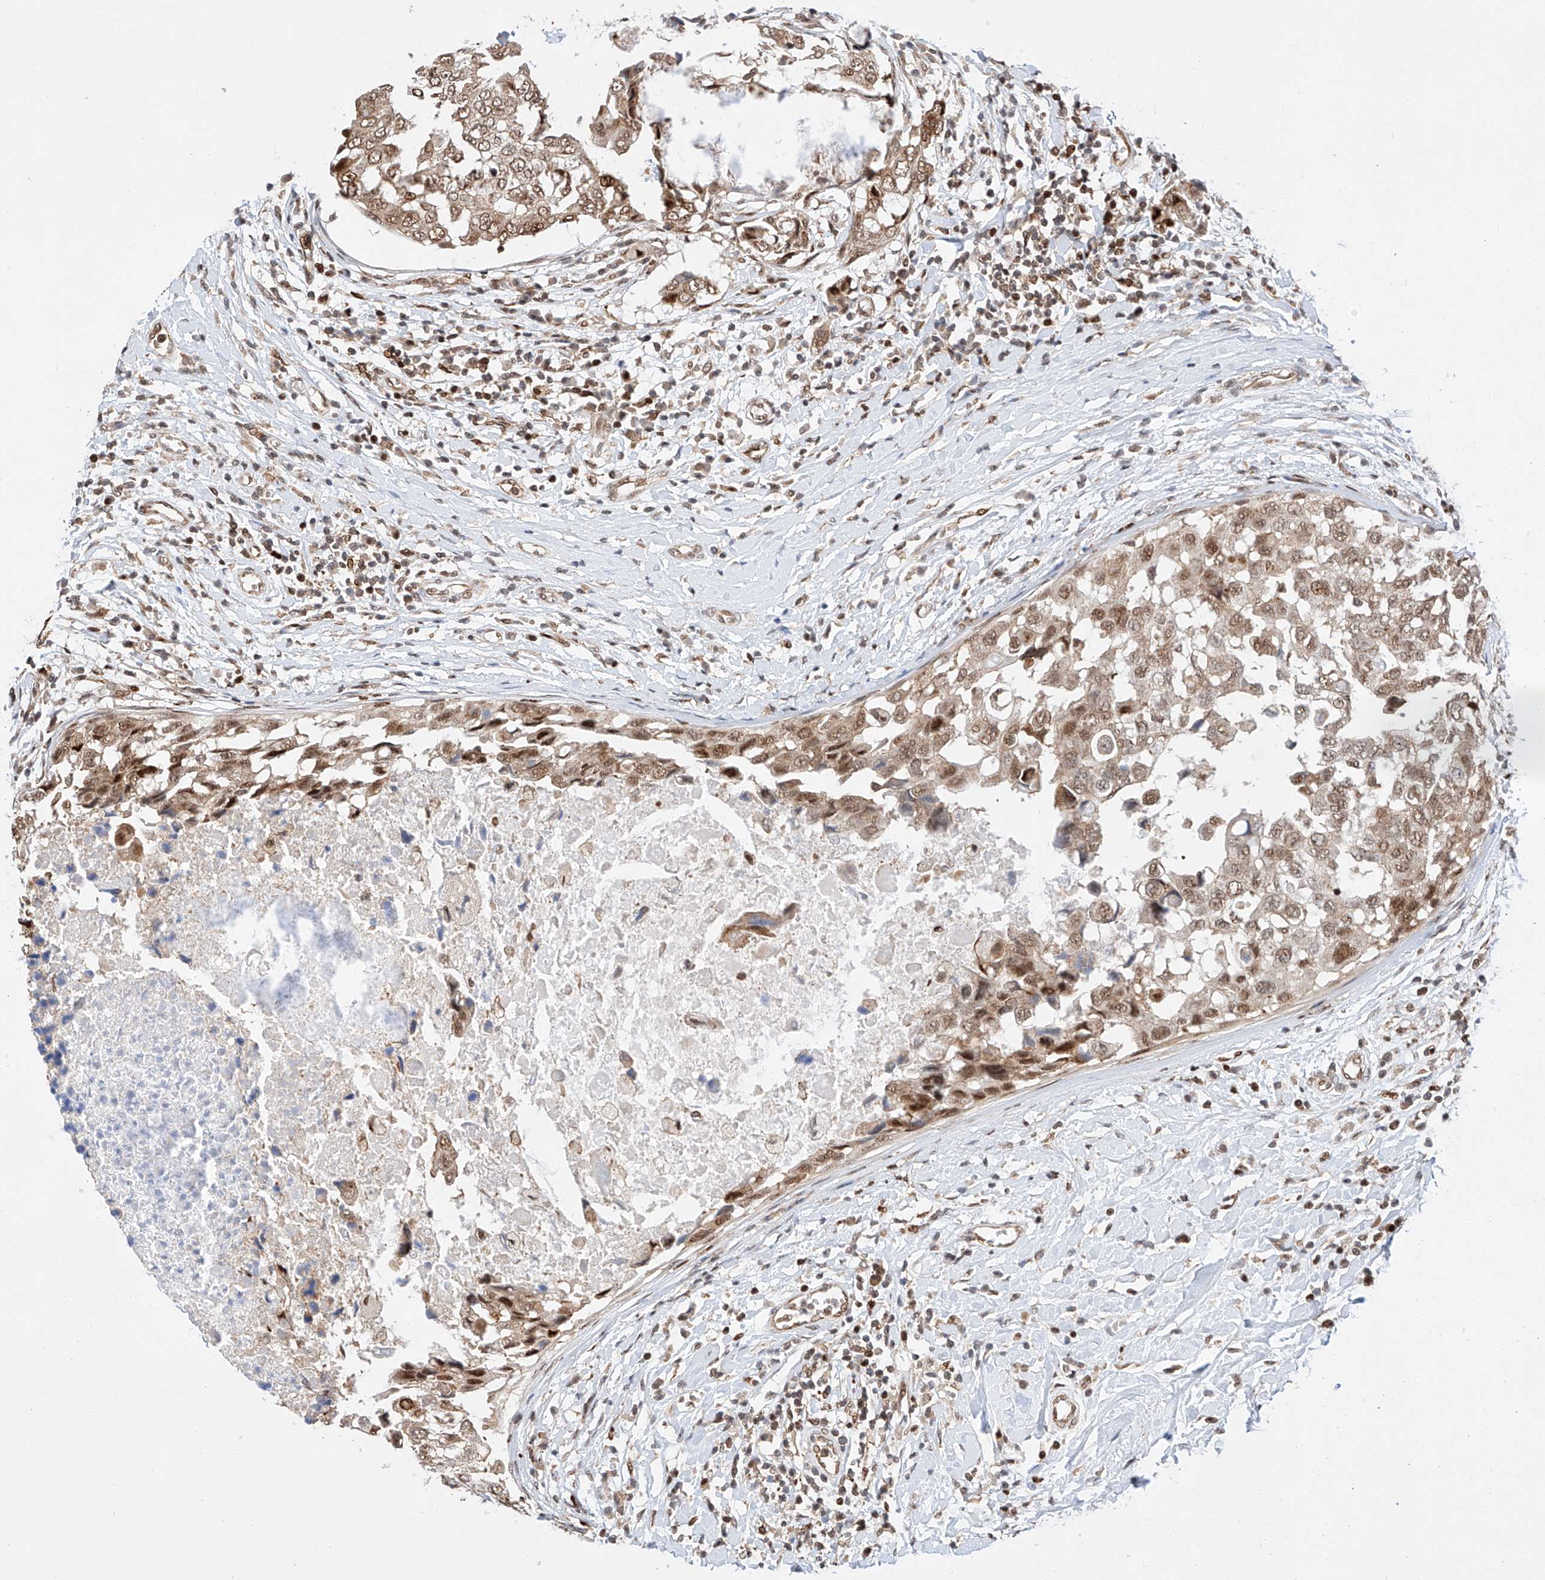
{"staining": {"intensity": "moderate", "quantity": ">75%", "location": "cytoplasmic/membranous,nuclear"}, "tissue": "breast cancer", "cell_type": "Tumor cells", "image_type": "cancer", "snomed": [{"axis": "morphology", "description": "Duct carcinoma"}, {"axis": "topography", "description": "Breast"}], "caption": "A high-resolution histopathology image shows immunohistochemistry (IHC) staining of intraductal carcinoma (breast), which displays moderate cytoplasmic/membranous and nuclear positivity in about >75% of tumor cells.", "gene": "HDAC9", "patient": {"sex": "female", "age": 27}}